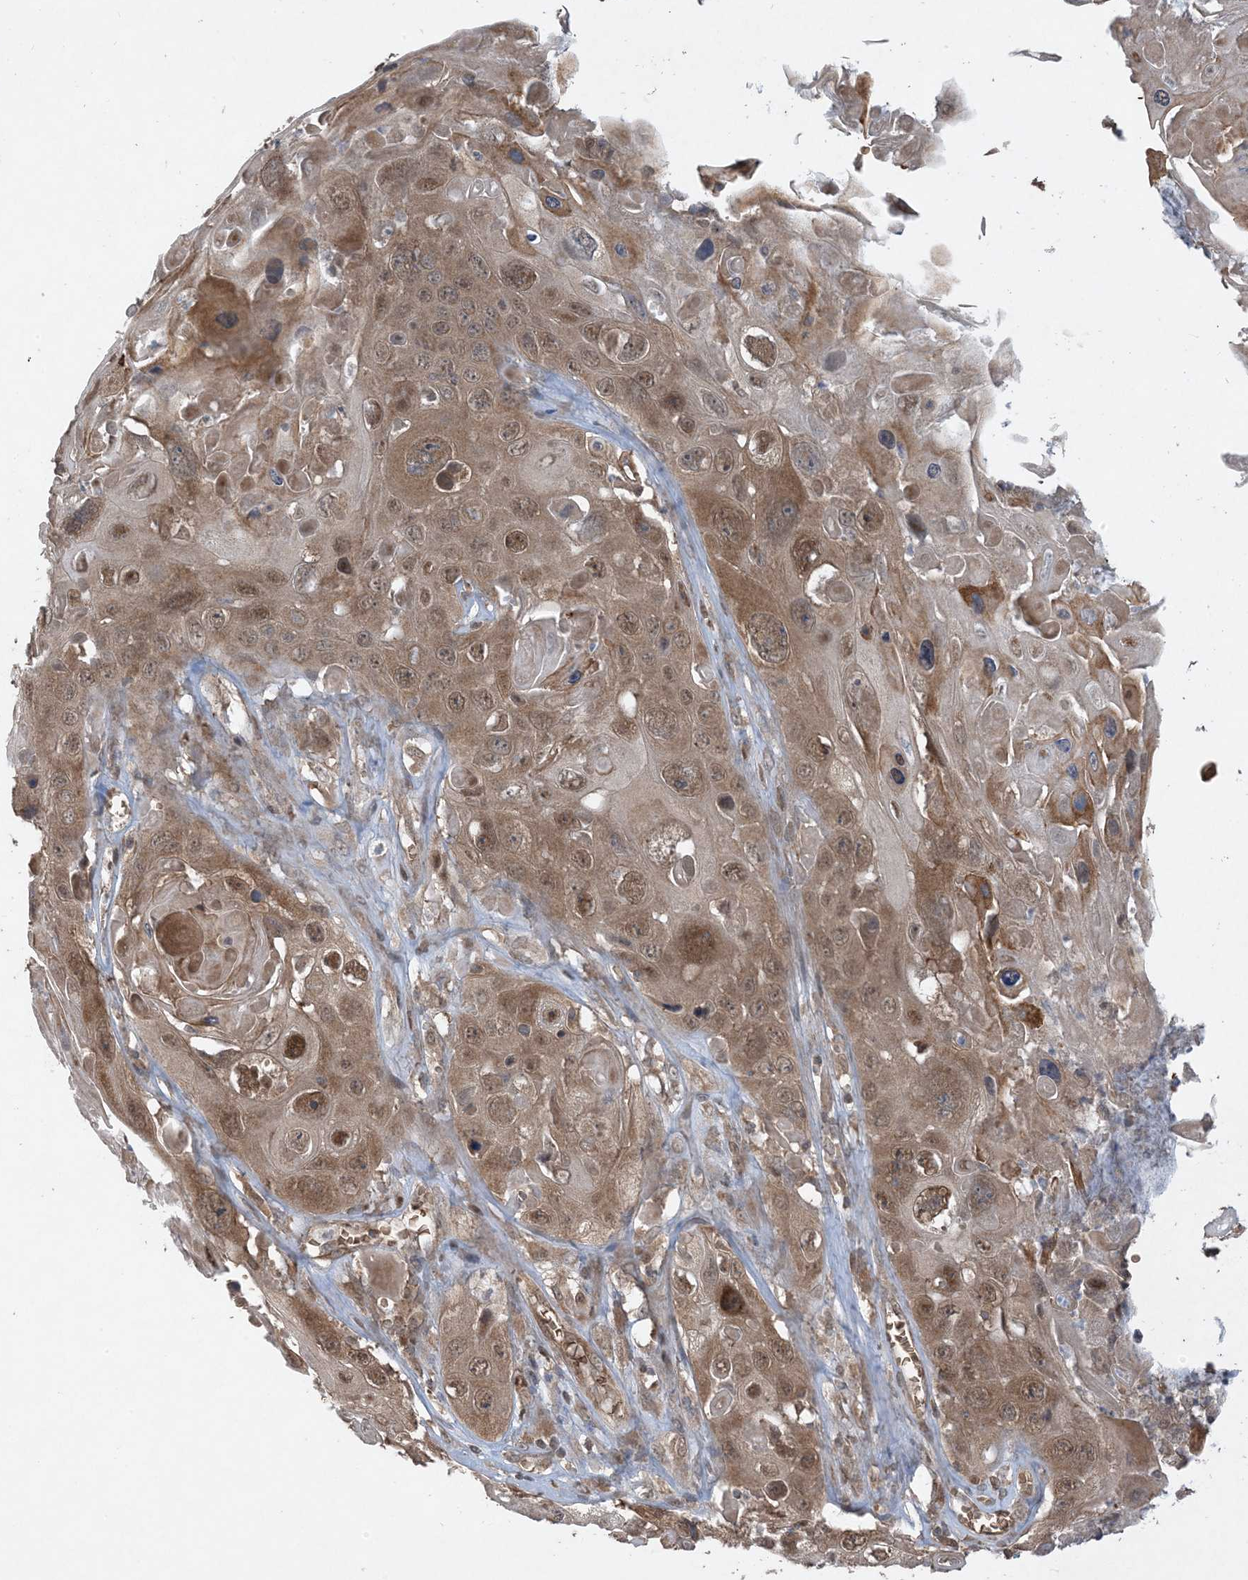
{"staining": {"intensity": "moderate", "quantity": ">75%", "location": "cytoplasmic/membranous,nuclear"}, "tissue": "skin cancer", "cell_type": "Tumor cells", "image_type": "cancer", "snomed": [{"axis": "morphology", "description": "Squamous cell carcinoma, NOS"}, {"axis": "topography", "description": "Skin"}], "caption": "Human skin cancer stained with a brown dye reveals moderate cytoplasmic/membranous and nuclear positive staining in about >75% of tumor cells.", "gene": "PUSL1", "patient": {"sex": "male", "age": 55}}